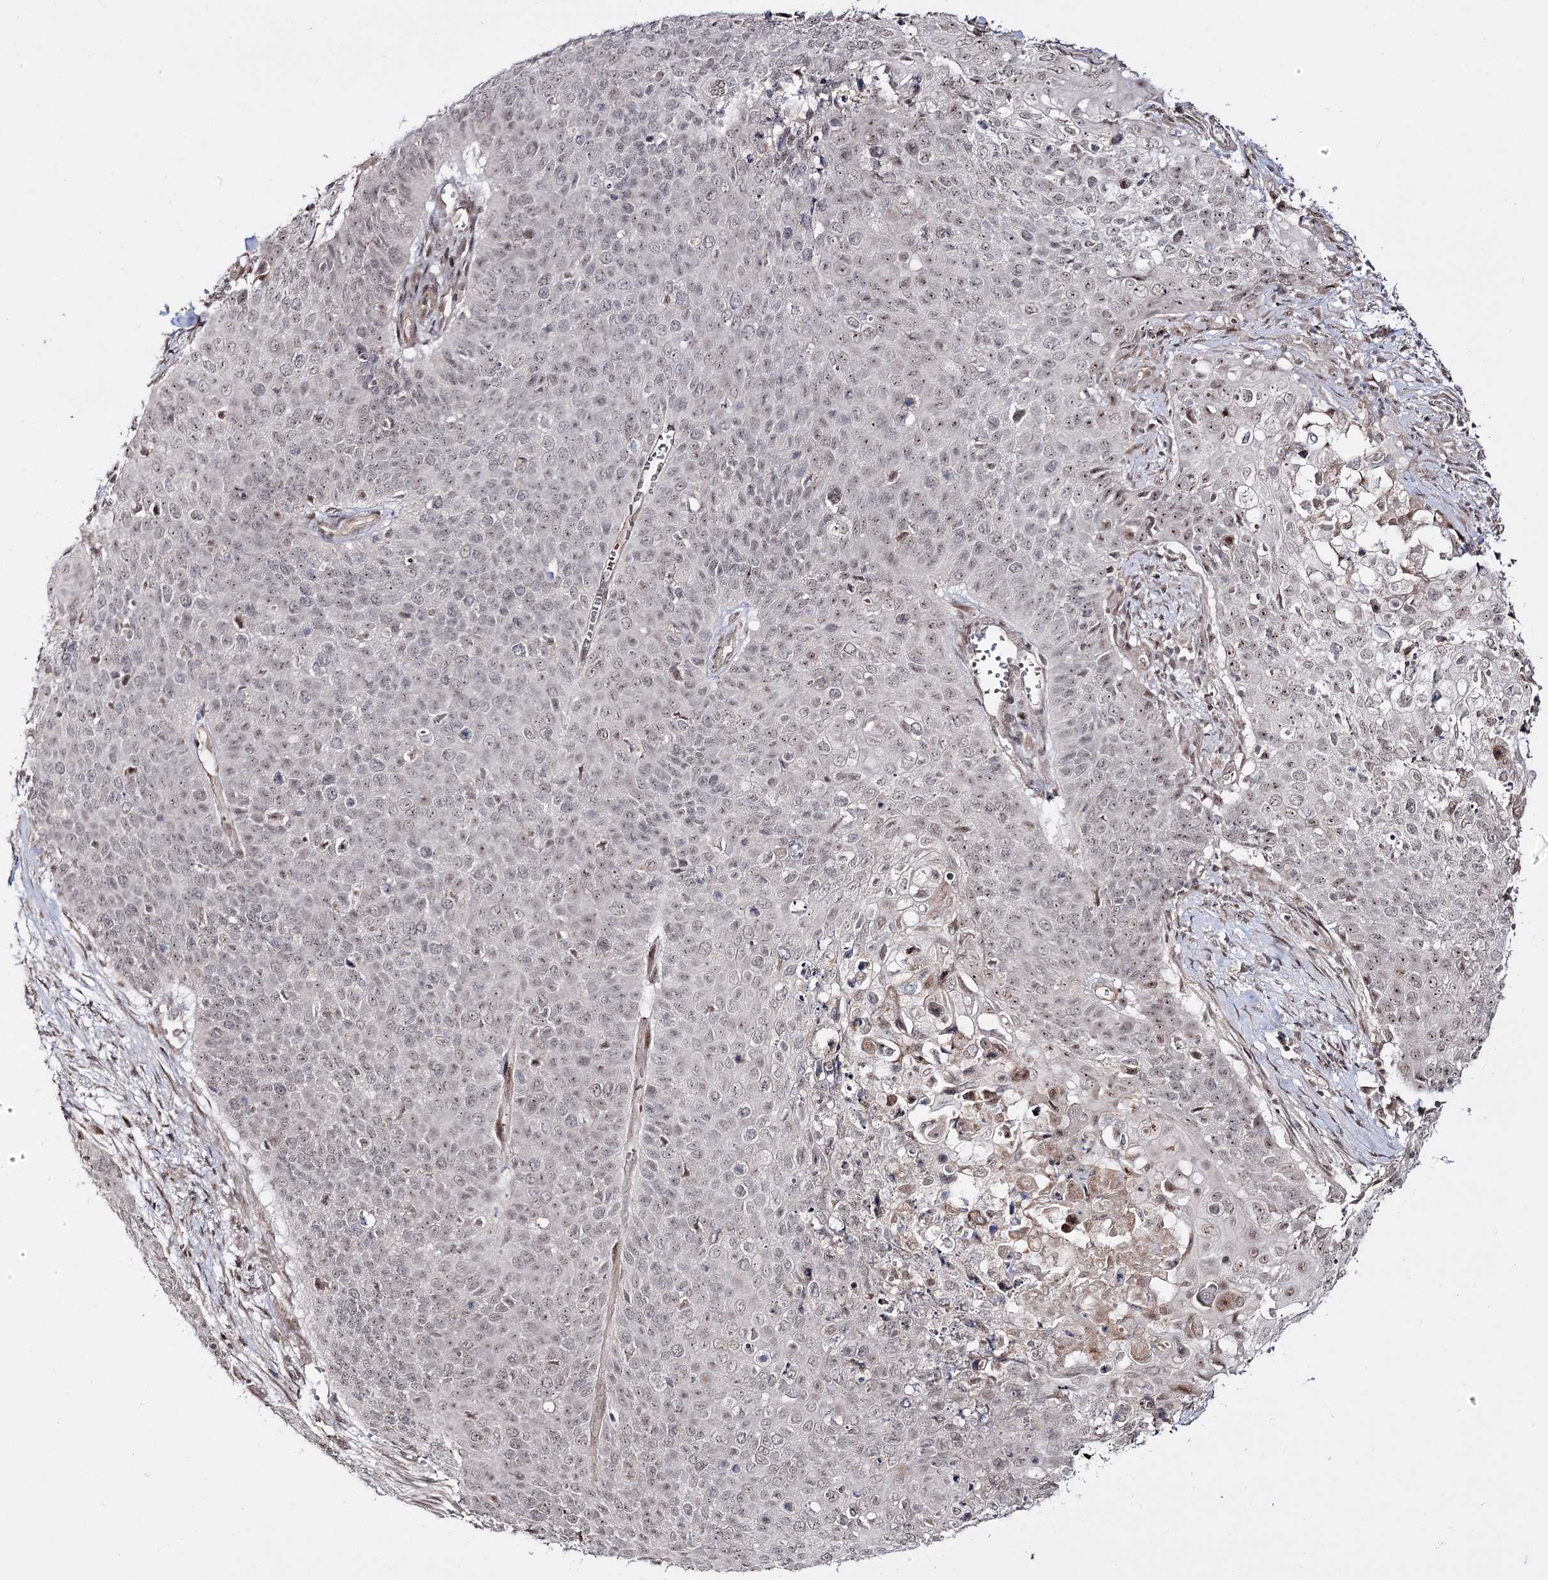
{"staining": {"intensity": "weak", "quantity": "<25%", "location": "nuclear"}, "tissue": "cervical cancer", "cell_type": "Tumor cells", "image_type": "cancer", "snomed": [{"axis": "morphology", "description": "Squamous cell carcinoma, NOS"}, {"axis": "topography", "description": "Cervix"}], "caption": "Histopathology image shows no protein staining in tumor cells of cervical cancer (squamous cell carcinoma) tissue.", "gene": "RRP9", "patient": {"sex": "female", "age": 39}}